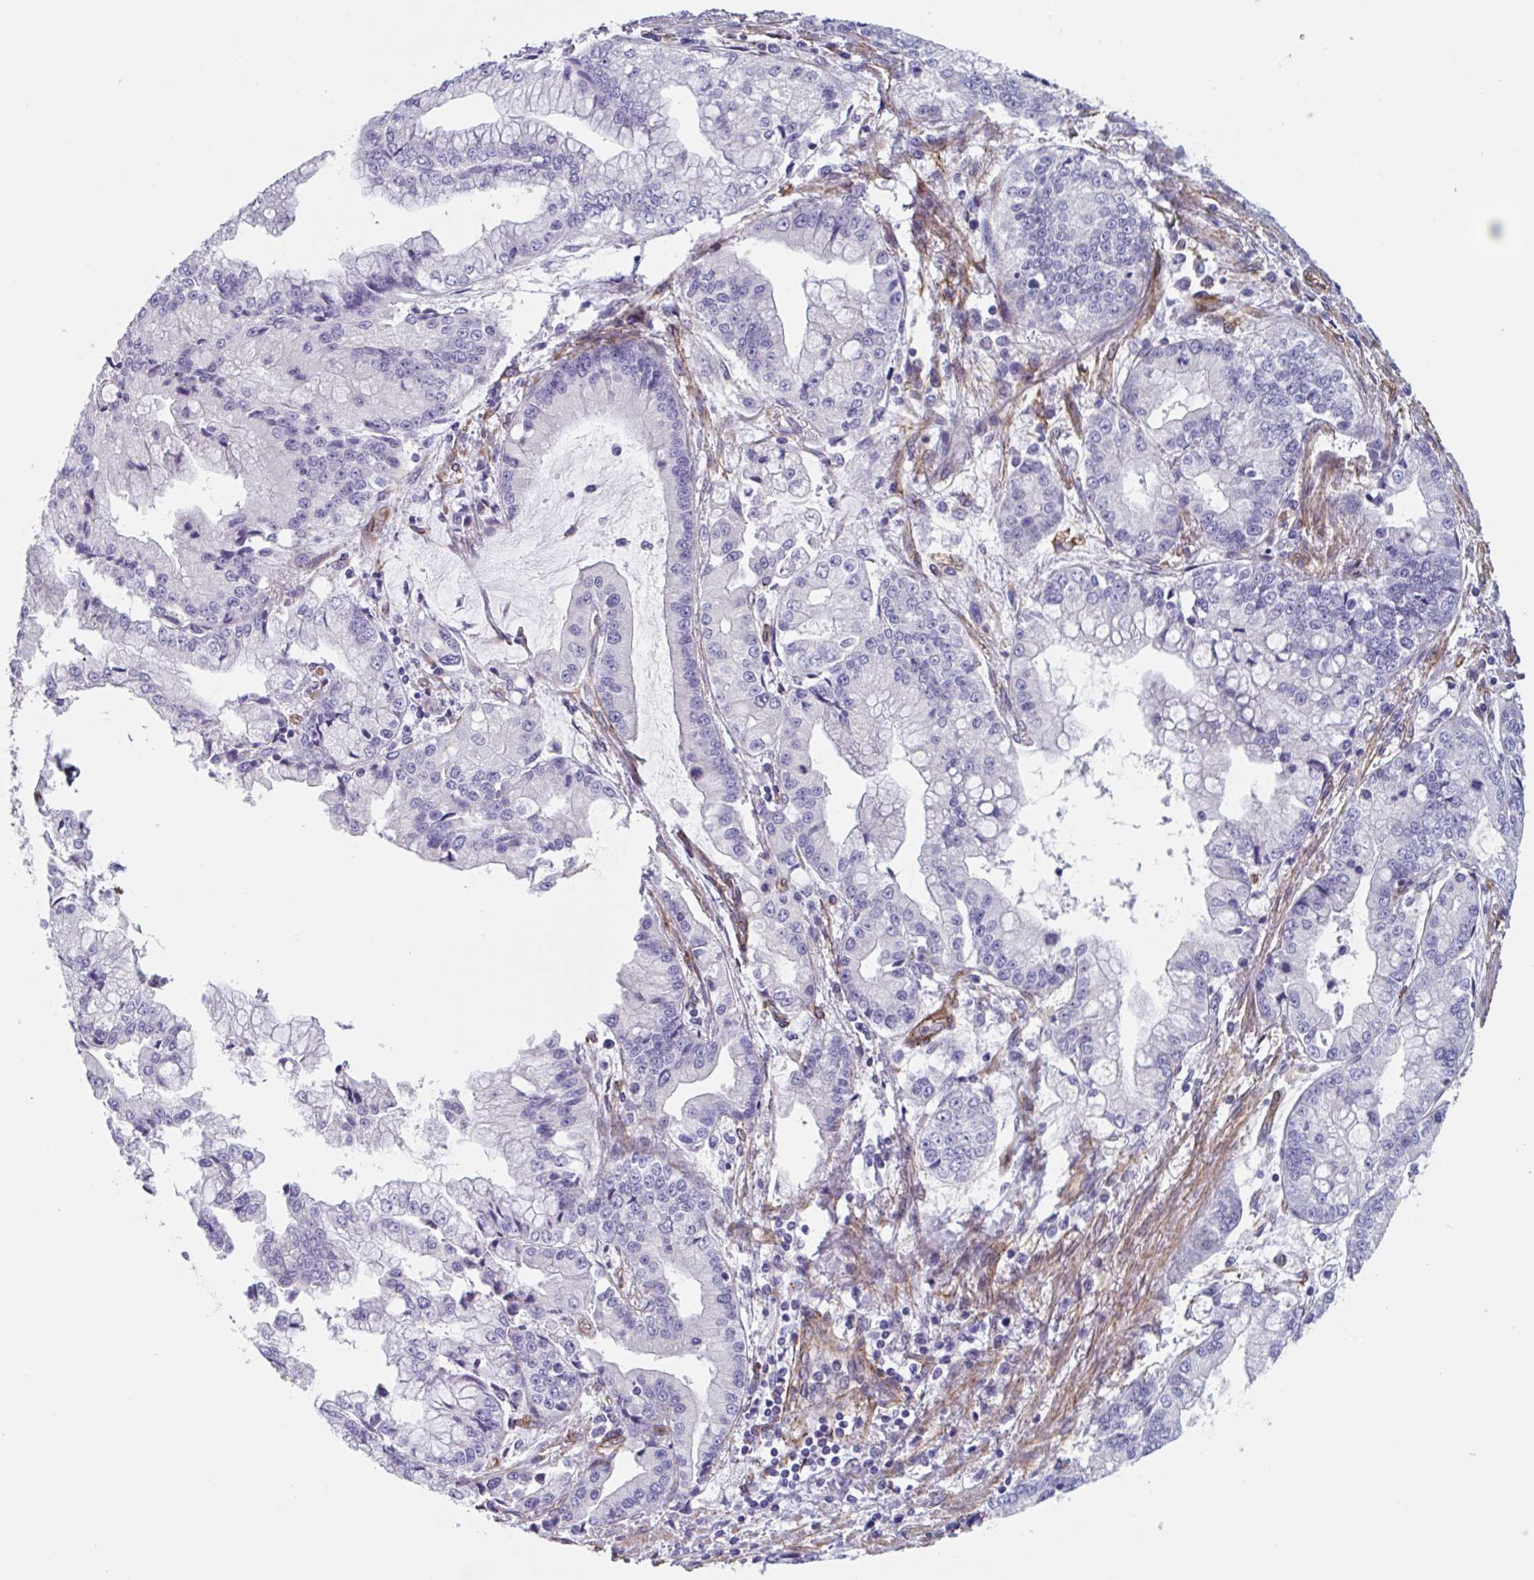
{"staining": {"intensity": "negative", "quantity": "none", "location": "none"}, "tissue": "stomach cancer", "cell_type": "Tumor cells", "image_type": "cancer", "snomed": [{"axis": "morphology", "description": "Adenocarcinoma, NOS"}, {"axis": "topography", "description": "Stomach, upper"}], "caption": "The photomicrograph reveals no staining of tumor cells in stomach cancer (adenocarcinoma). (DAB (3,3'-diaminobenzidine) IHC visualized using brightfield microscopy, high magnification).", "gene": "CITED4", "patient": {"sex": "female", "age": 74}}